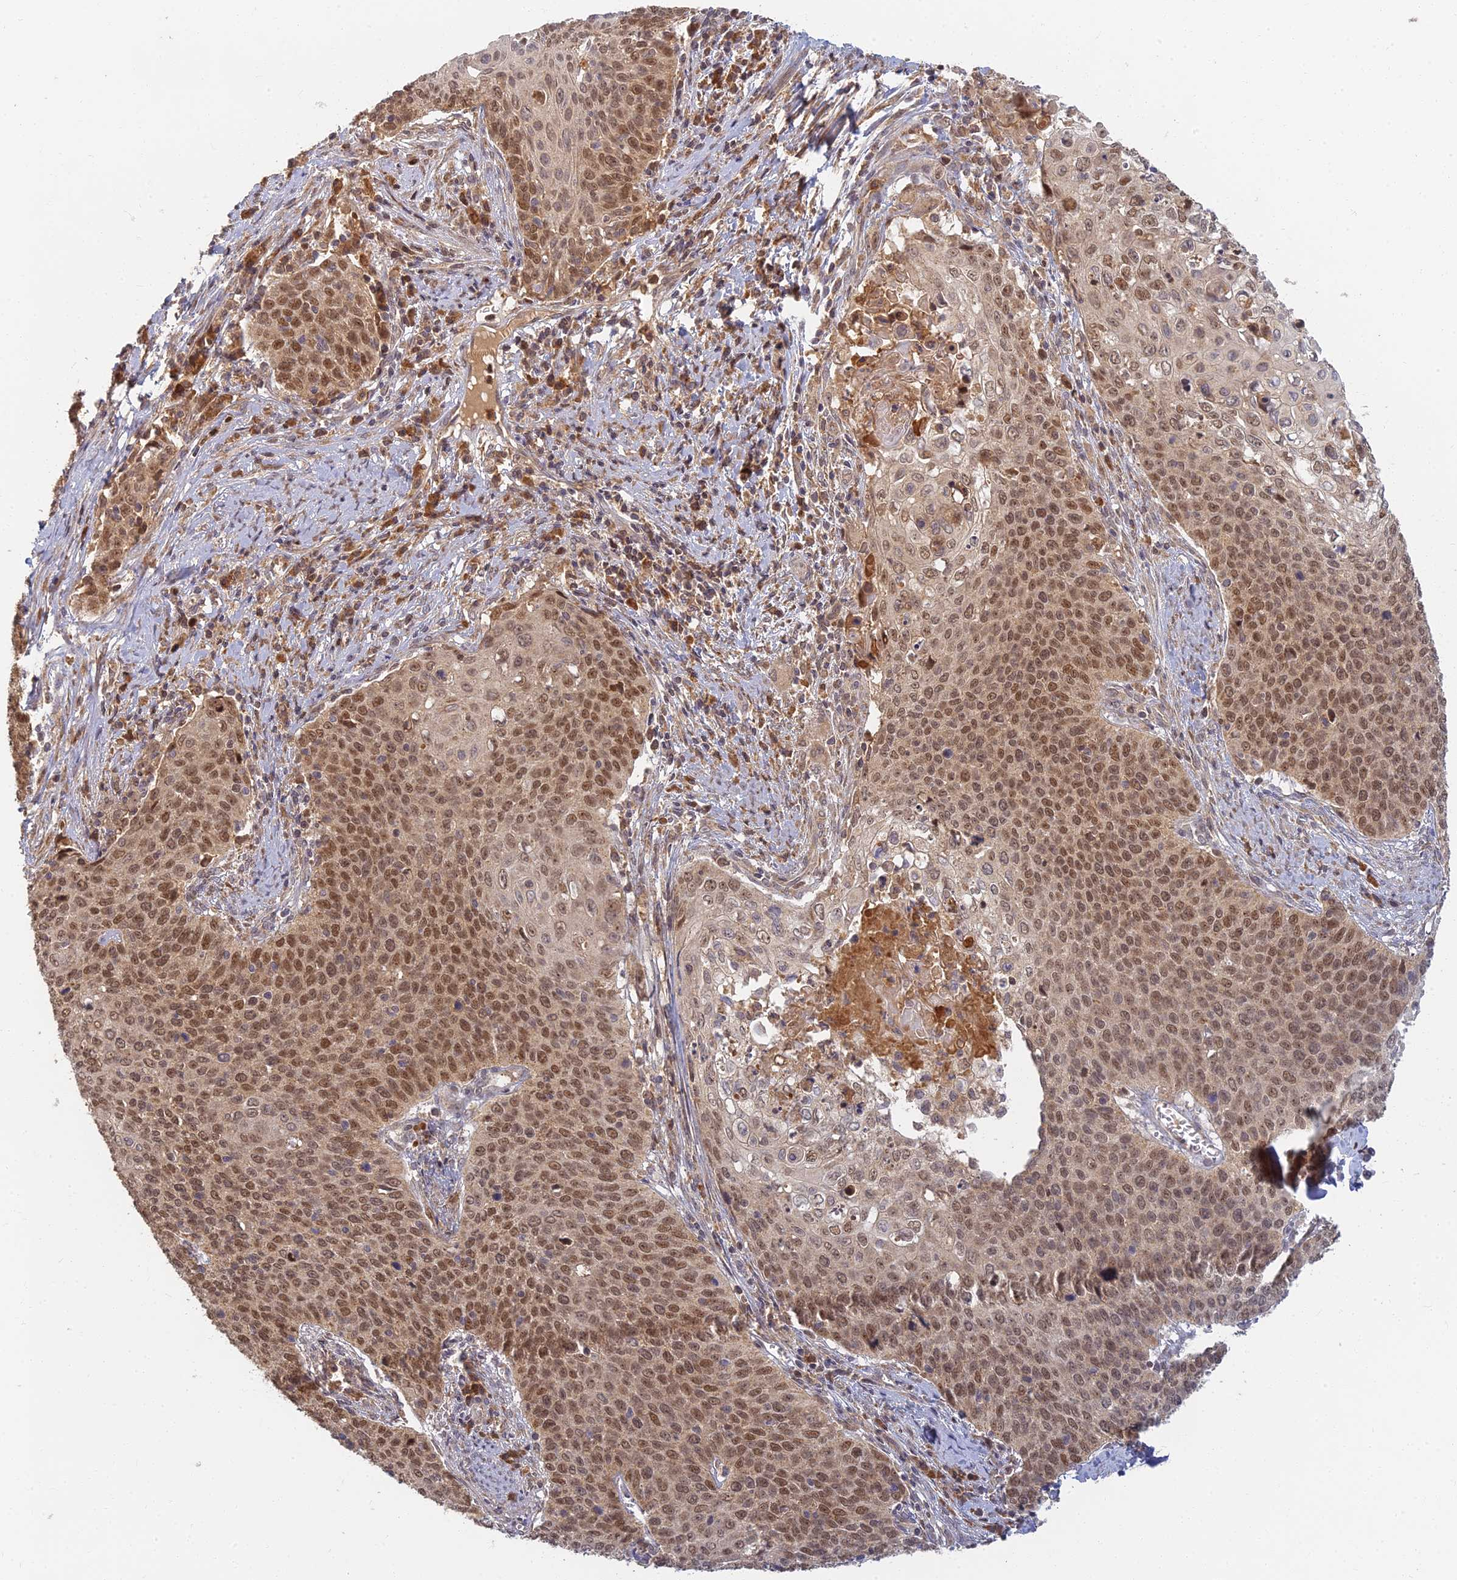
{"staining": {"intensity": "moderate", "quantity": ">75%", "location": "cytoplasmic/membranous,nuclear"}, "tissue": "cervical cancer", "cell_type": "Tumor cells", "image_type": "cancer", "snomed": [{"axis": "morphology", "description": "Squamous cell carcinoma, NOS"}, {"axis": "topography", "description": "Cervix"}], "caption": "Protein expression analysis of human squamous cell carcinoma (cervical) reveals moderate cytoplasmic/membranous and nuclear staining in about >75% of tumor cells.", "gene": "RGL3", "patient": {"sex": "female", "age": 39}}